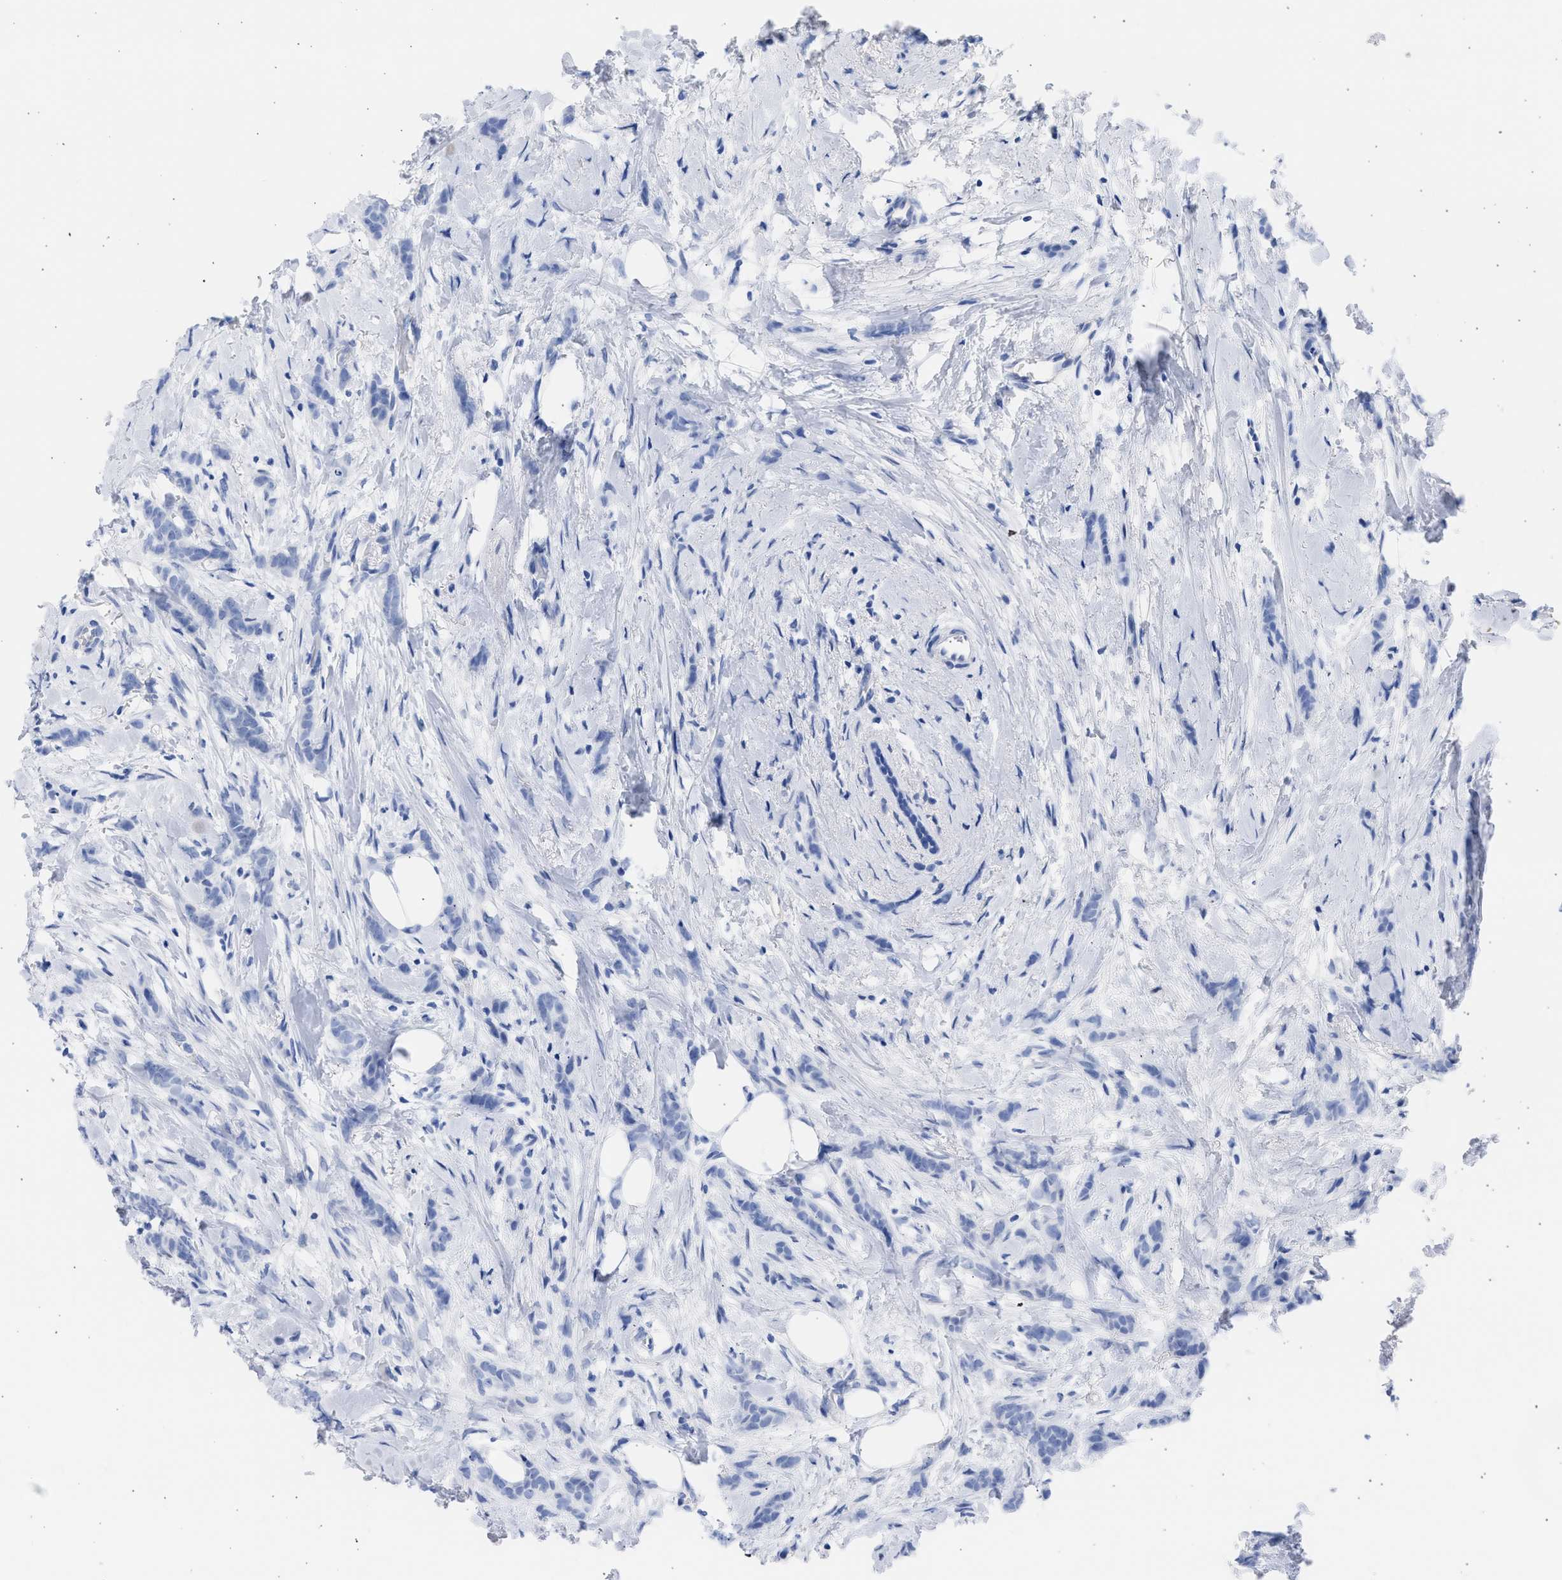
{"staining": {"intensity": "negative", "quantity": "none", "location": "none"}, "tissue": "breast cancer", "cell_type": "Tumor cells", "image_type": "cancer", "snomed": [{"axis": "morphology", "description": "Lobular carcinoma, in situ"}, {"axis": "morphology", "description": "Lobular carcinoma"}, {"axis": "topography", "description": "Breast"}], "caption": "Tumor cells show no significant protein staining in breast lobular carcinoma in situ.", "gene": "RSPH1", "patient": {"sex": "female", "age": 41}}